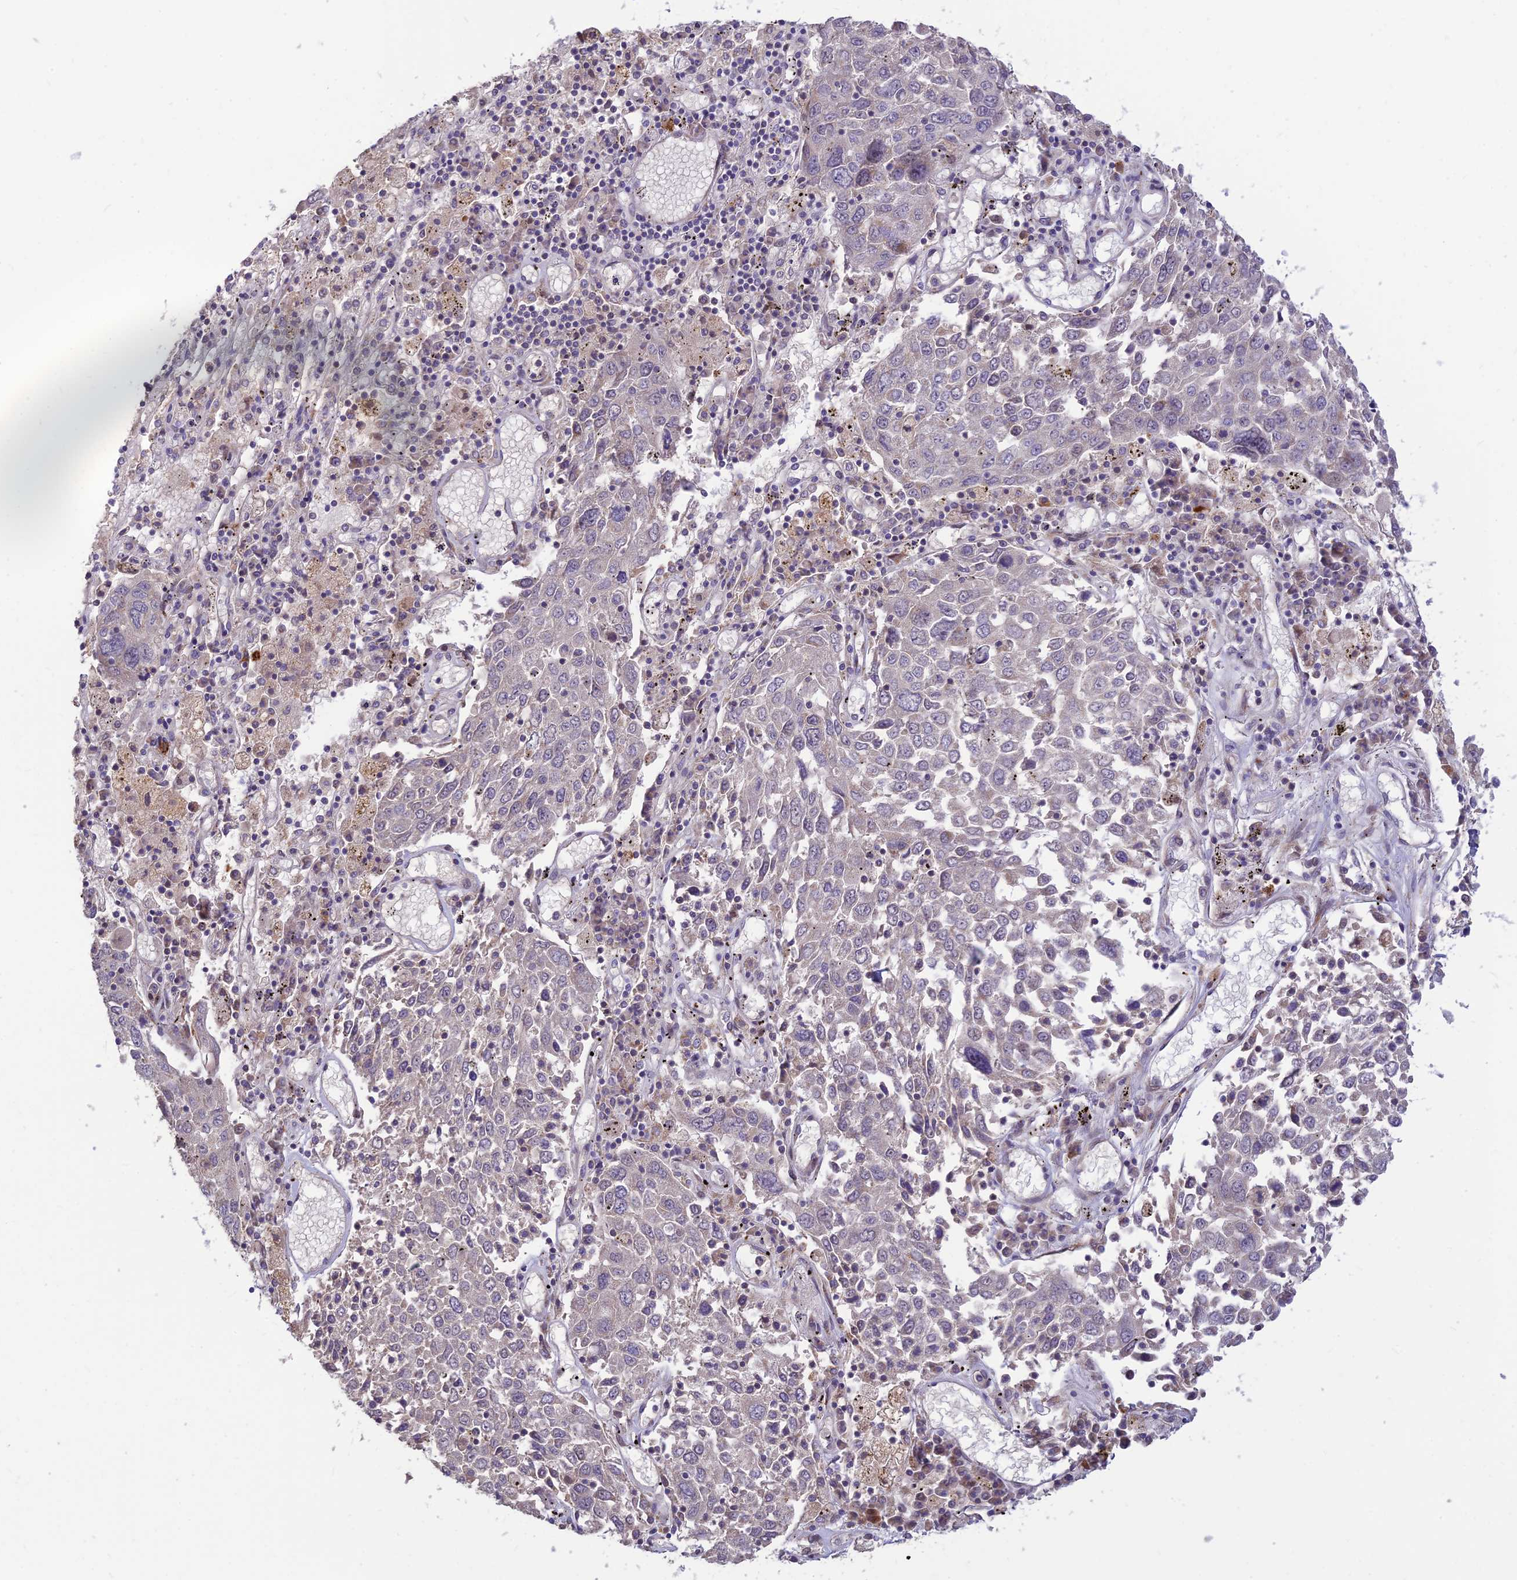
{"staining": {"intensity": "negative", "quantity": "none", "location": "none"}, "tissue": "lung cancer", "cell_type": "Tumor cells", "image_type": "cancer", "snomed": [{"axis": "morphology", "description": "Squamous cell carcinoma, NOS"}, {"axis": "topography", "description": "Lung"}], "caption": "Image shows no protein expression in tumor cells of lung cancer (squamous cell carcinoma) tissue.", "gene": "ASPDH", "patient": {"sex": "male", "age": 65}}